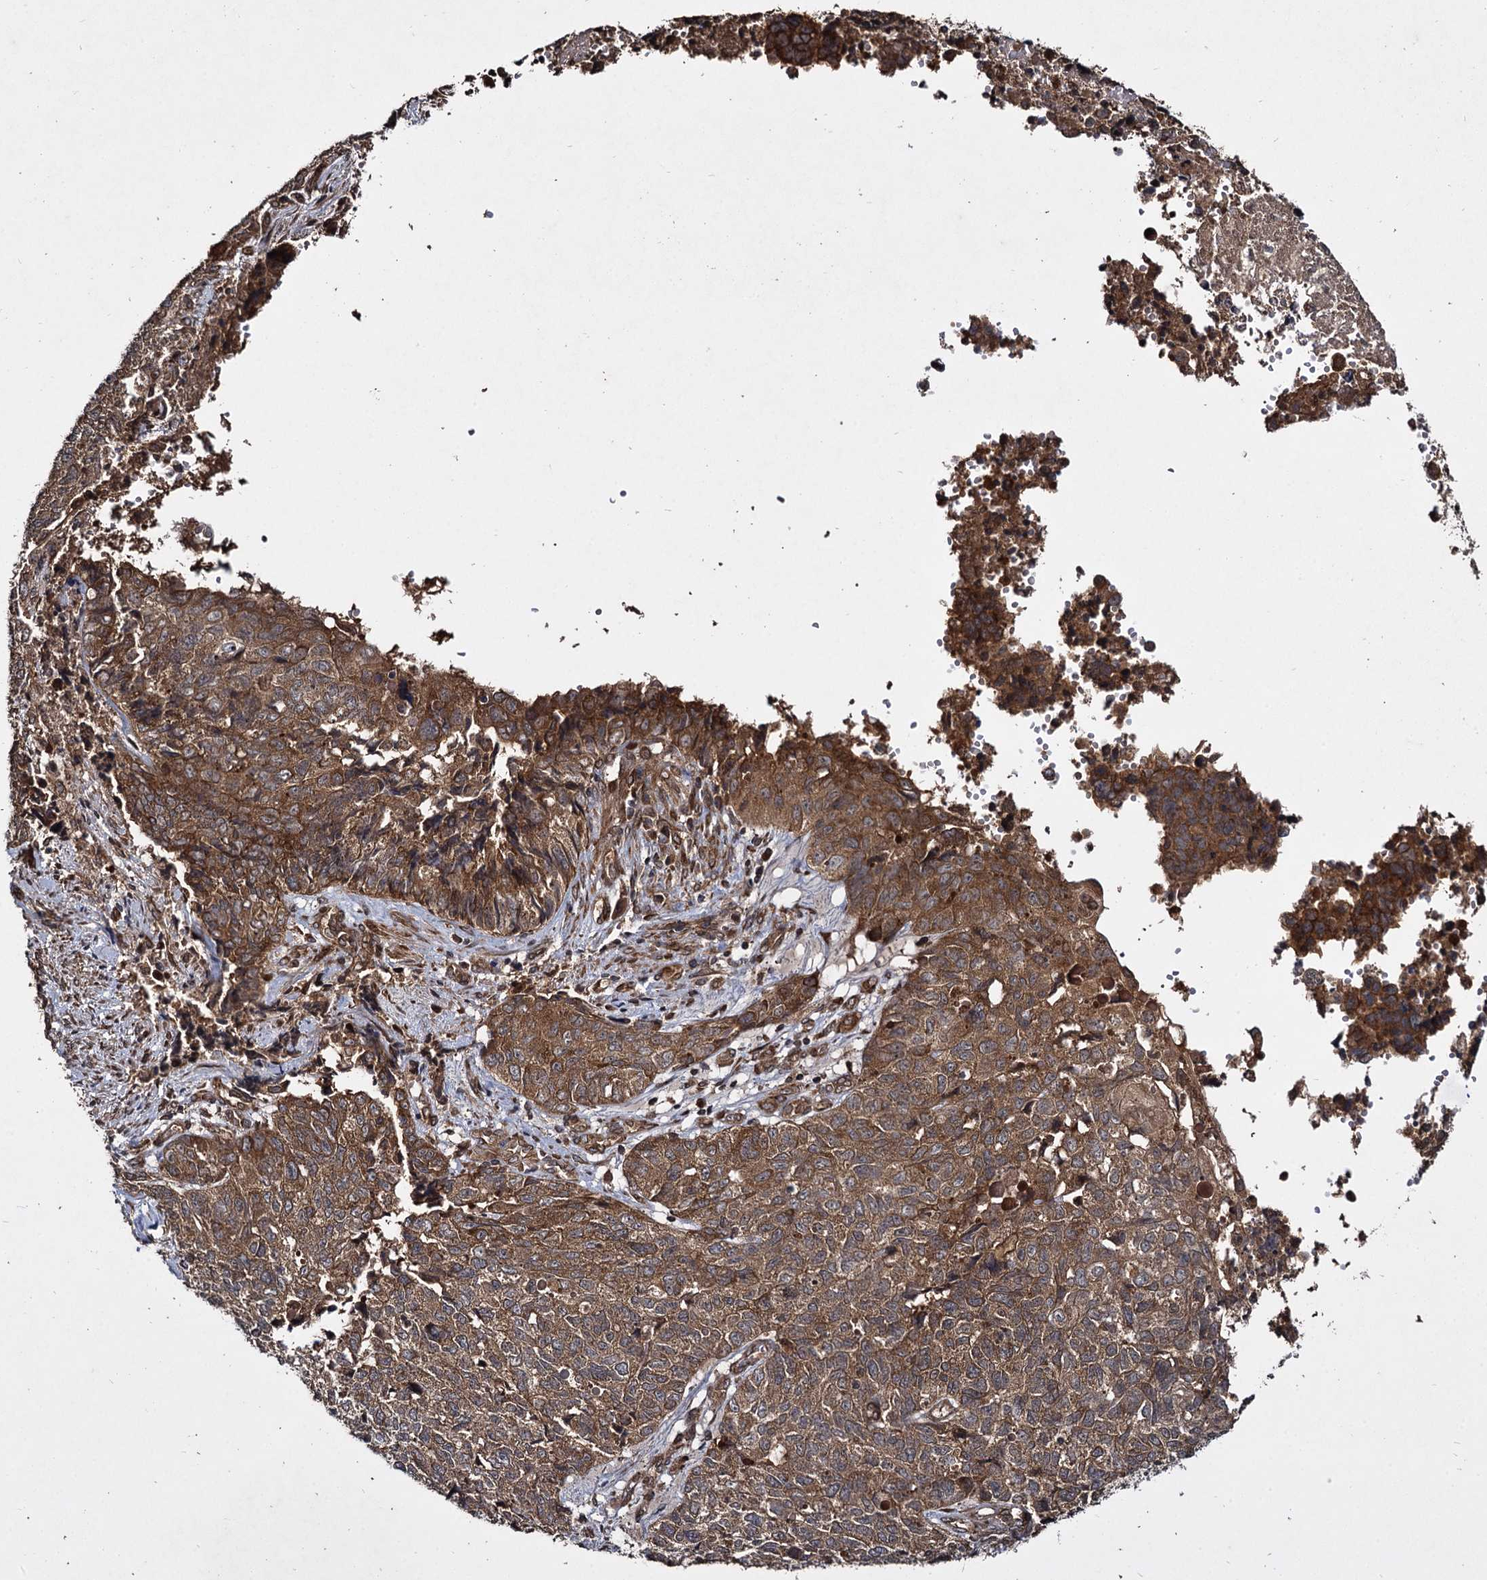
{"staining": {"intensity": "strong", "quantity": ">75%", "location": "cytoplasmic/membranous"}, "tissue": "cervical cancer", "cell_type": "Tumor cells", "image_type": "cancer", "snomed": [{"axis": "morphology", "description": "Squamous cell carcinoma, NOS"}, {"axis": "topography", "description": "Cervix"}], "caption": "Protein expression analysis of human cervical cancer reveals strong cytoplasmic/membranous expression in about >75% of tumor cells.", "gene": "DCP1B", "patient": {"sex": "female", "age": 63}}